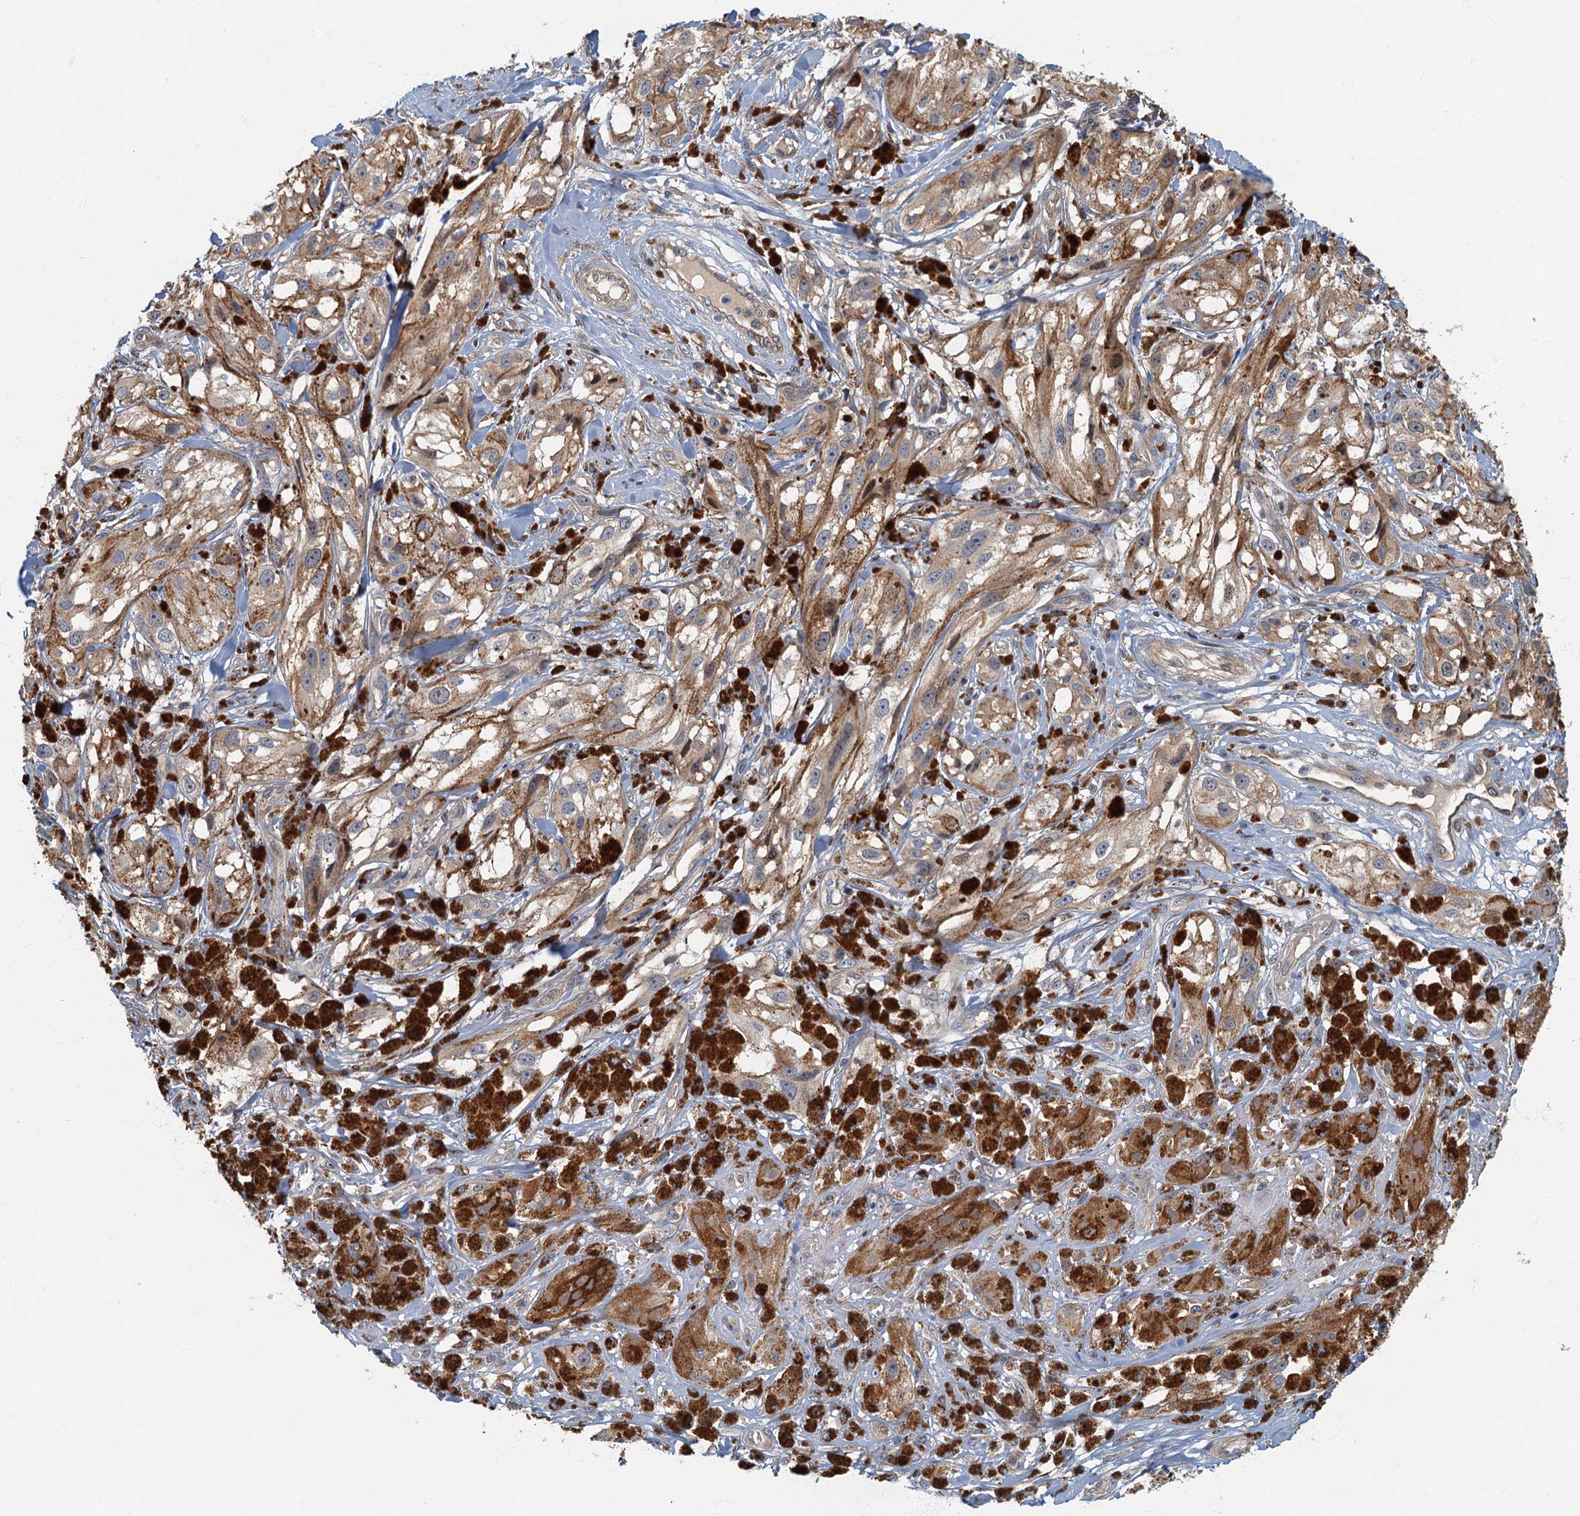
{"staining": {"intensity": "moderate", "quantity": "25%-75%", "location": "cytoplasmic/membranous"}, "tissue": "melanoma", "cell_type": "Tumor cells", "image_type": "cancer", "snomed": [{"axis": "morphology", "description": "Malignant melanoma, NOS"}, {"axis": "topography", "description": "Skin"}], "caption": "Immunohistochemical staining of melanoma exhibits medium levels of moderate cytoplasmic/membranous positivity in about 25%-75% of tumor cells.", "gene": "CKAP2L", "patient": {"sex": "male", "age": 88}}